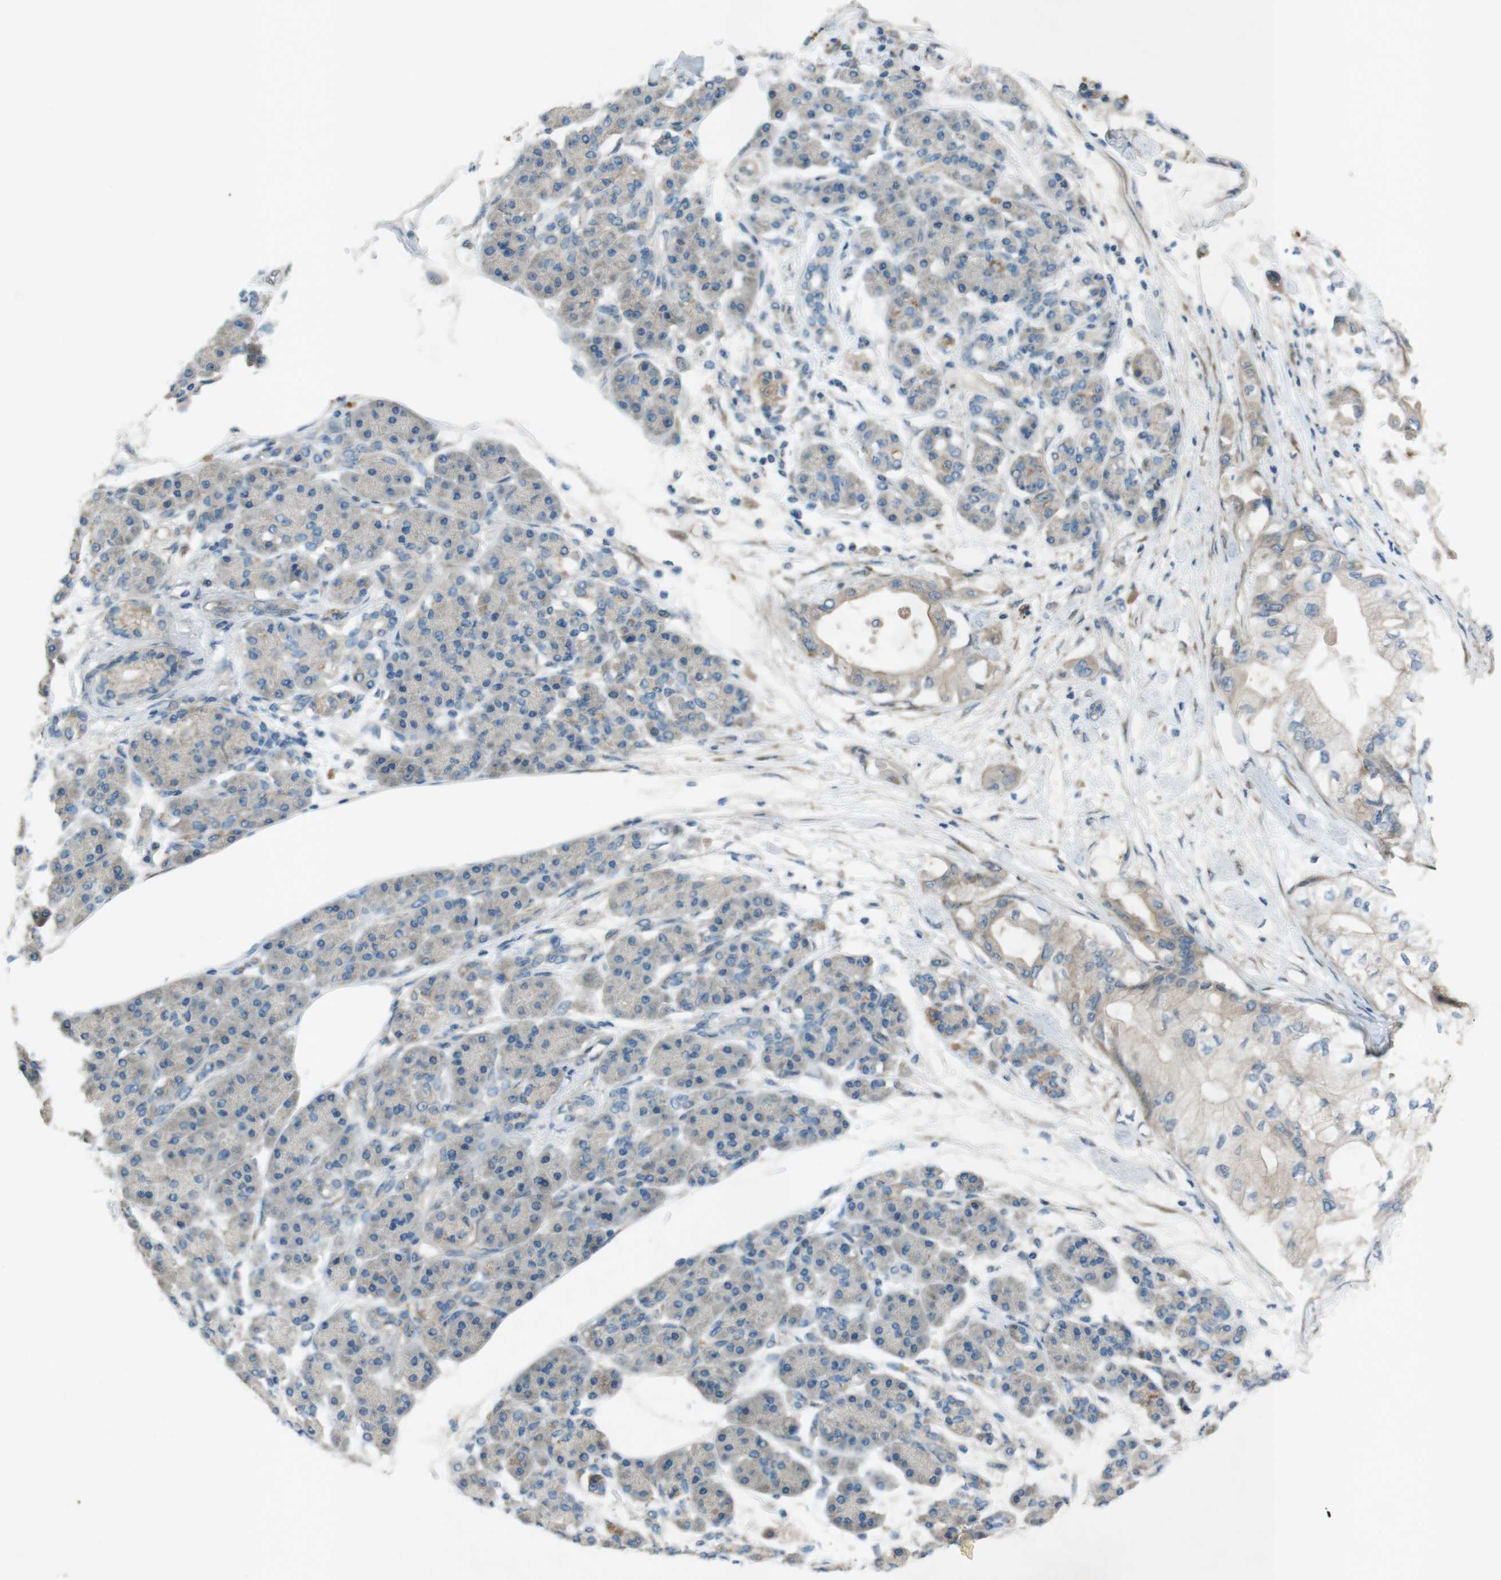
{"staining": {"intensity": "weak", "quantity": ">75%", "location": "cytoplasmic/membranous"}, "tissue": "pancreatic cancer", "cell_type": "Tumor cells", "image_type": "cancer", "snomed": [{"axis": "morphology", "description": "Adenocarcinoma, NOS"}, {"axis": "morphology", "description": "Adenocarcinoma, metastatic, NOS"}, {"axis": "topography", "description": "Lymph node"}, {"axis": "topography", "description": "Pancreas"}, {"axis": "topography", "description": "Duodenum"}], "caption": "This micrograph shows immunohistochemistry staining of human metastatic adenocarcinoma (pancreatic), with low weak cytoplasmic/membranous positivity in approximately >75% of tumor cells.", "gene": "TMEM41B", "patient": {"sex": "female", "age": 64}}